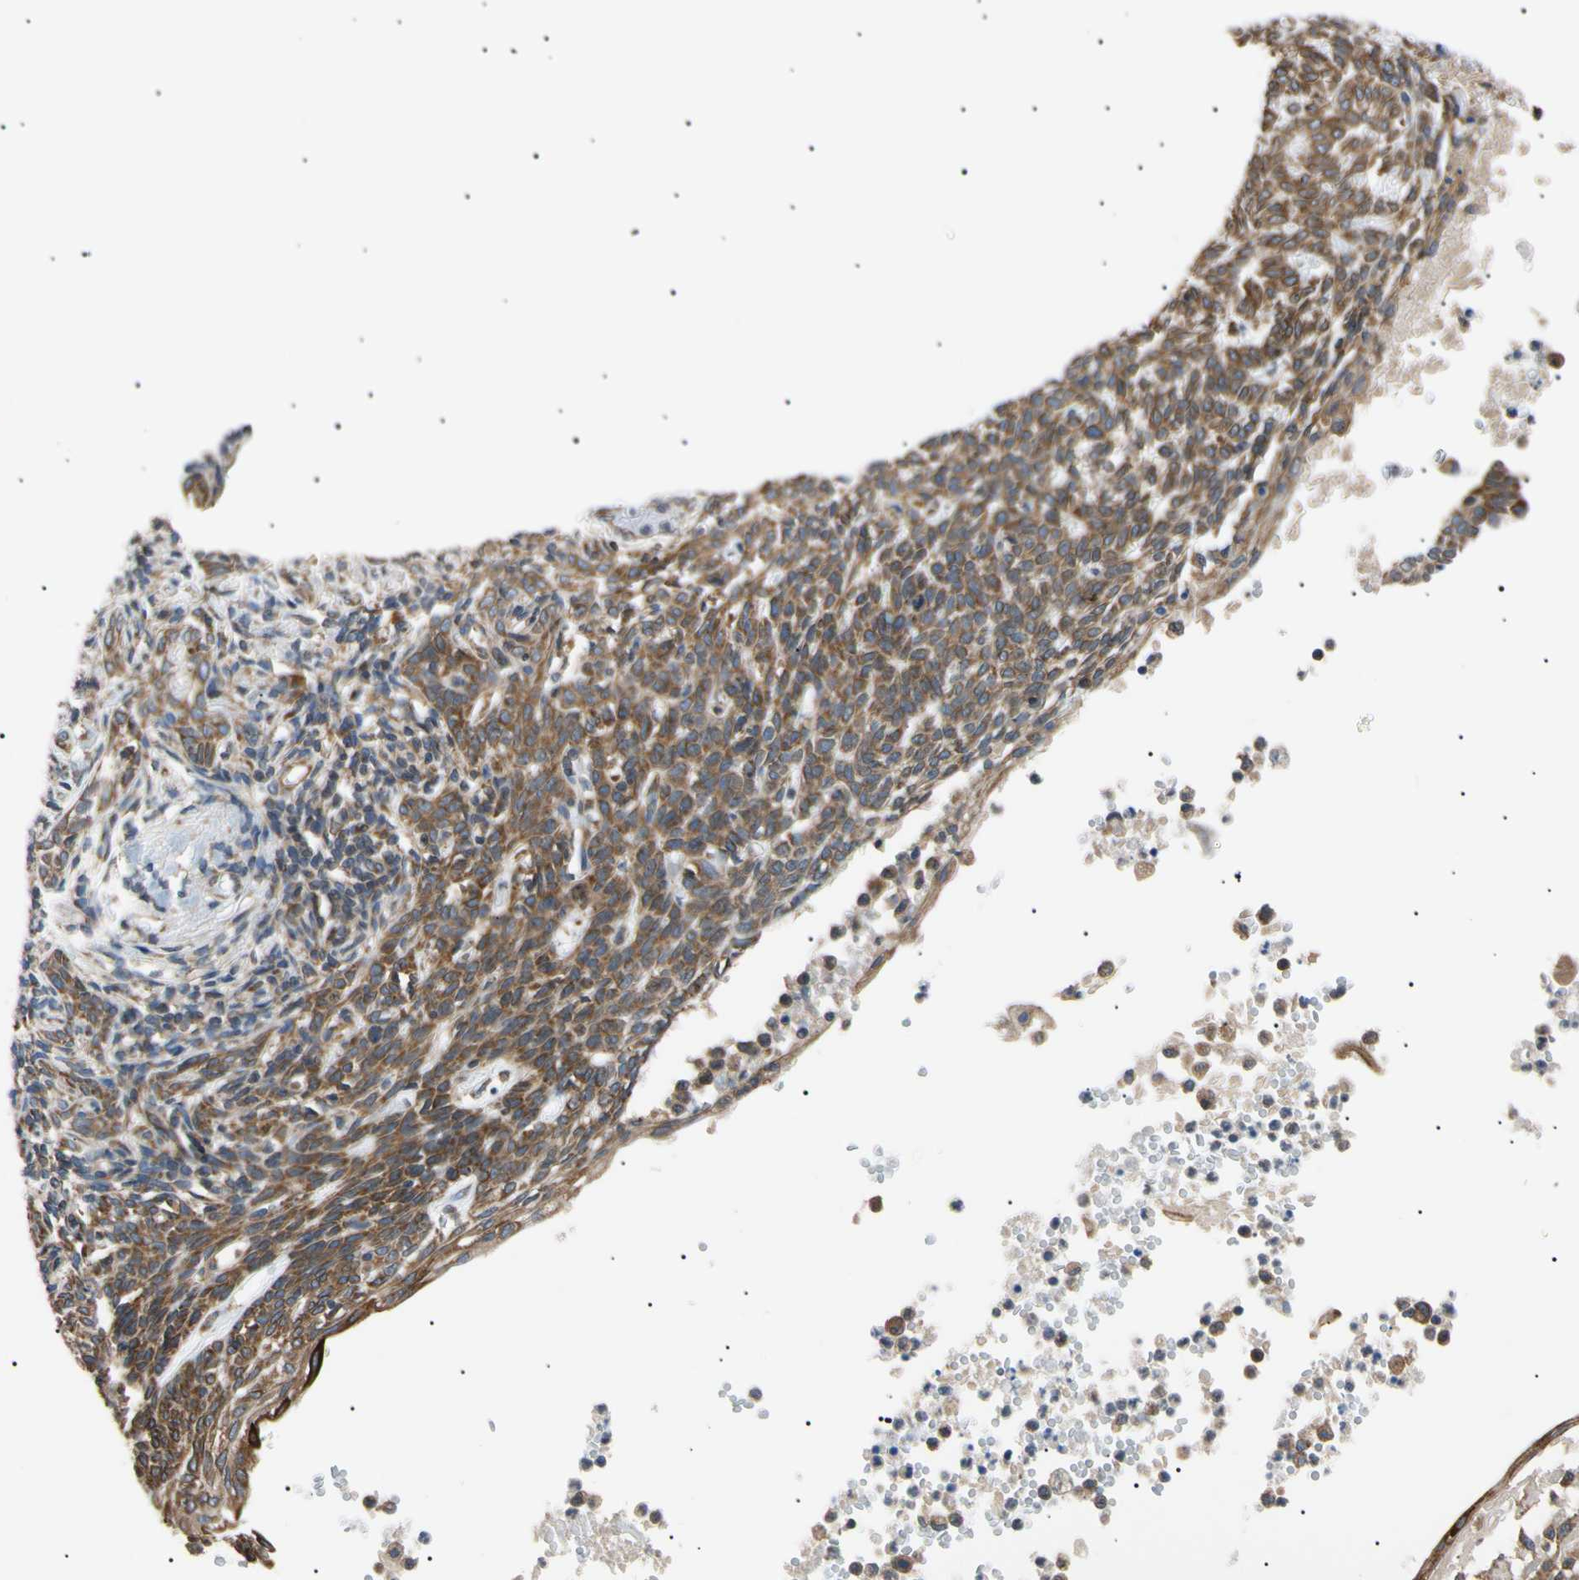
{"staining": {"intensity": "moderate", "quantity": ">75%", "location": "cytoplasmic/membranous"}, "tissue": "skin cancer", "cell_type": "Tumor cells", "image_type": "cancer", "snomed": [{"axis": "morphology", "description": "Normal tissue, NOS"}, {"axis": "morphology", "description": "Basal cell carcinoma"}, {"axis": "topography", "description": "Skin"}], "caption": "IHC of human skin cancer (basal cell carcinoma) exhibits medium levels of moderate cytoplasmic/membranous expression in about >75% of tumor cells.", "gene": "VAPA", "patient": {"sex": "male", "age": 87}}